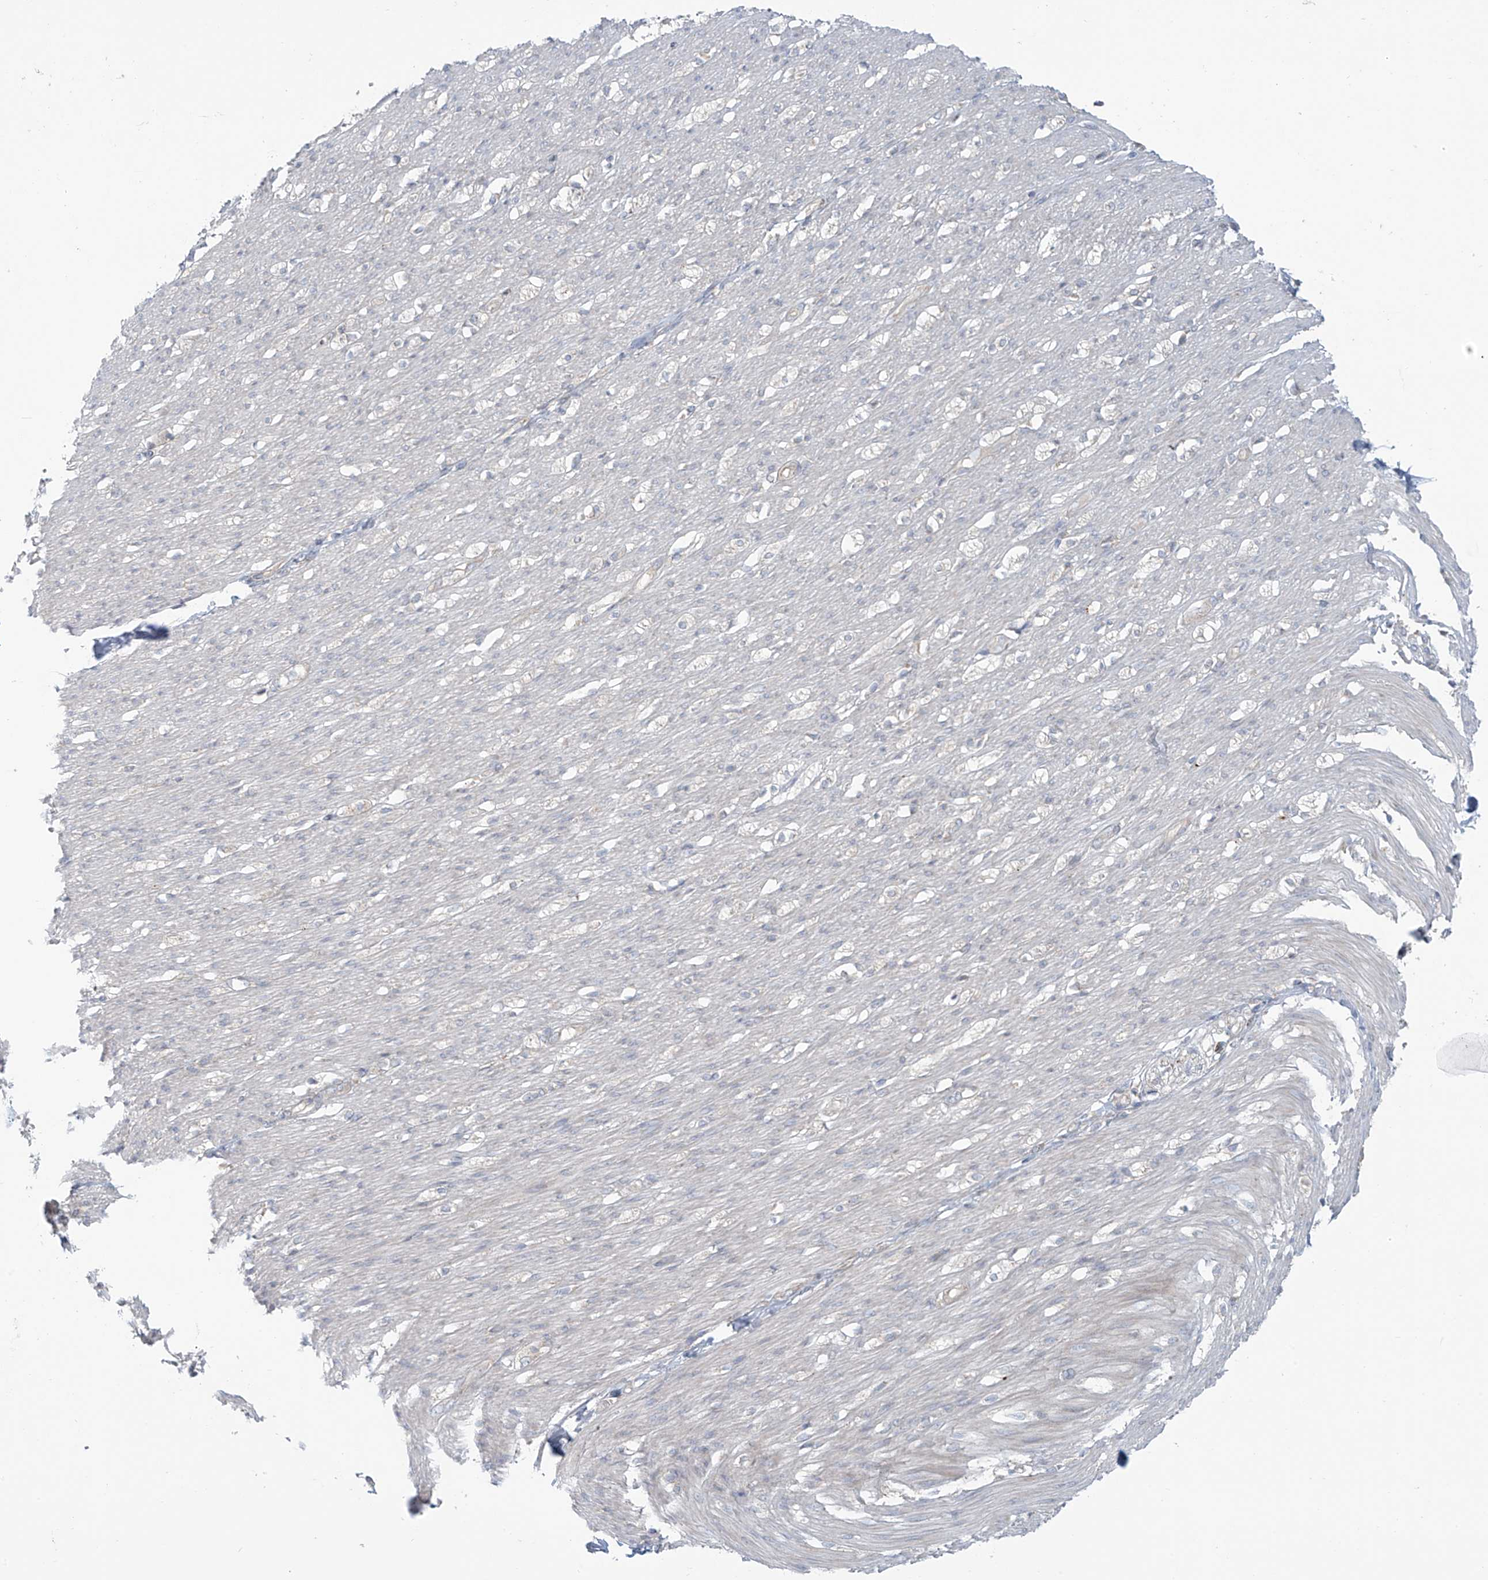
{"staining": {"intensity": "negative", "quantity": "none", "location": "none"}, "tissue": "smooth muscle", "cell_type": "Smooth muscle cells", "image_type": "normal", "snomed": [{"axis": "morphology", "description": "Normal tissue, NOS"}, {"axis": "morphology", "description": "Adenocarcinoma, NOS"}, {"axis": "topography", "description": "Colon"}, {"axis": "topography", "description": "Peripheral nerve tissue"}], "caption": "Image shows no significant protein positivity in smooth muscle cells of normal smooth muscle. (DAB immunohistochemistry visualized using brightfield microscopy, high magnification).", "gene": "LZTS3", "patient": {"sex": "male", "age": 14}}